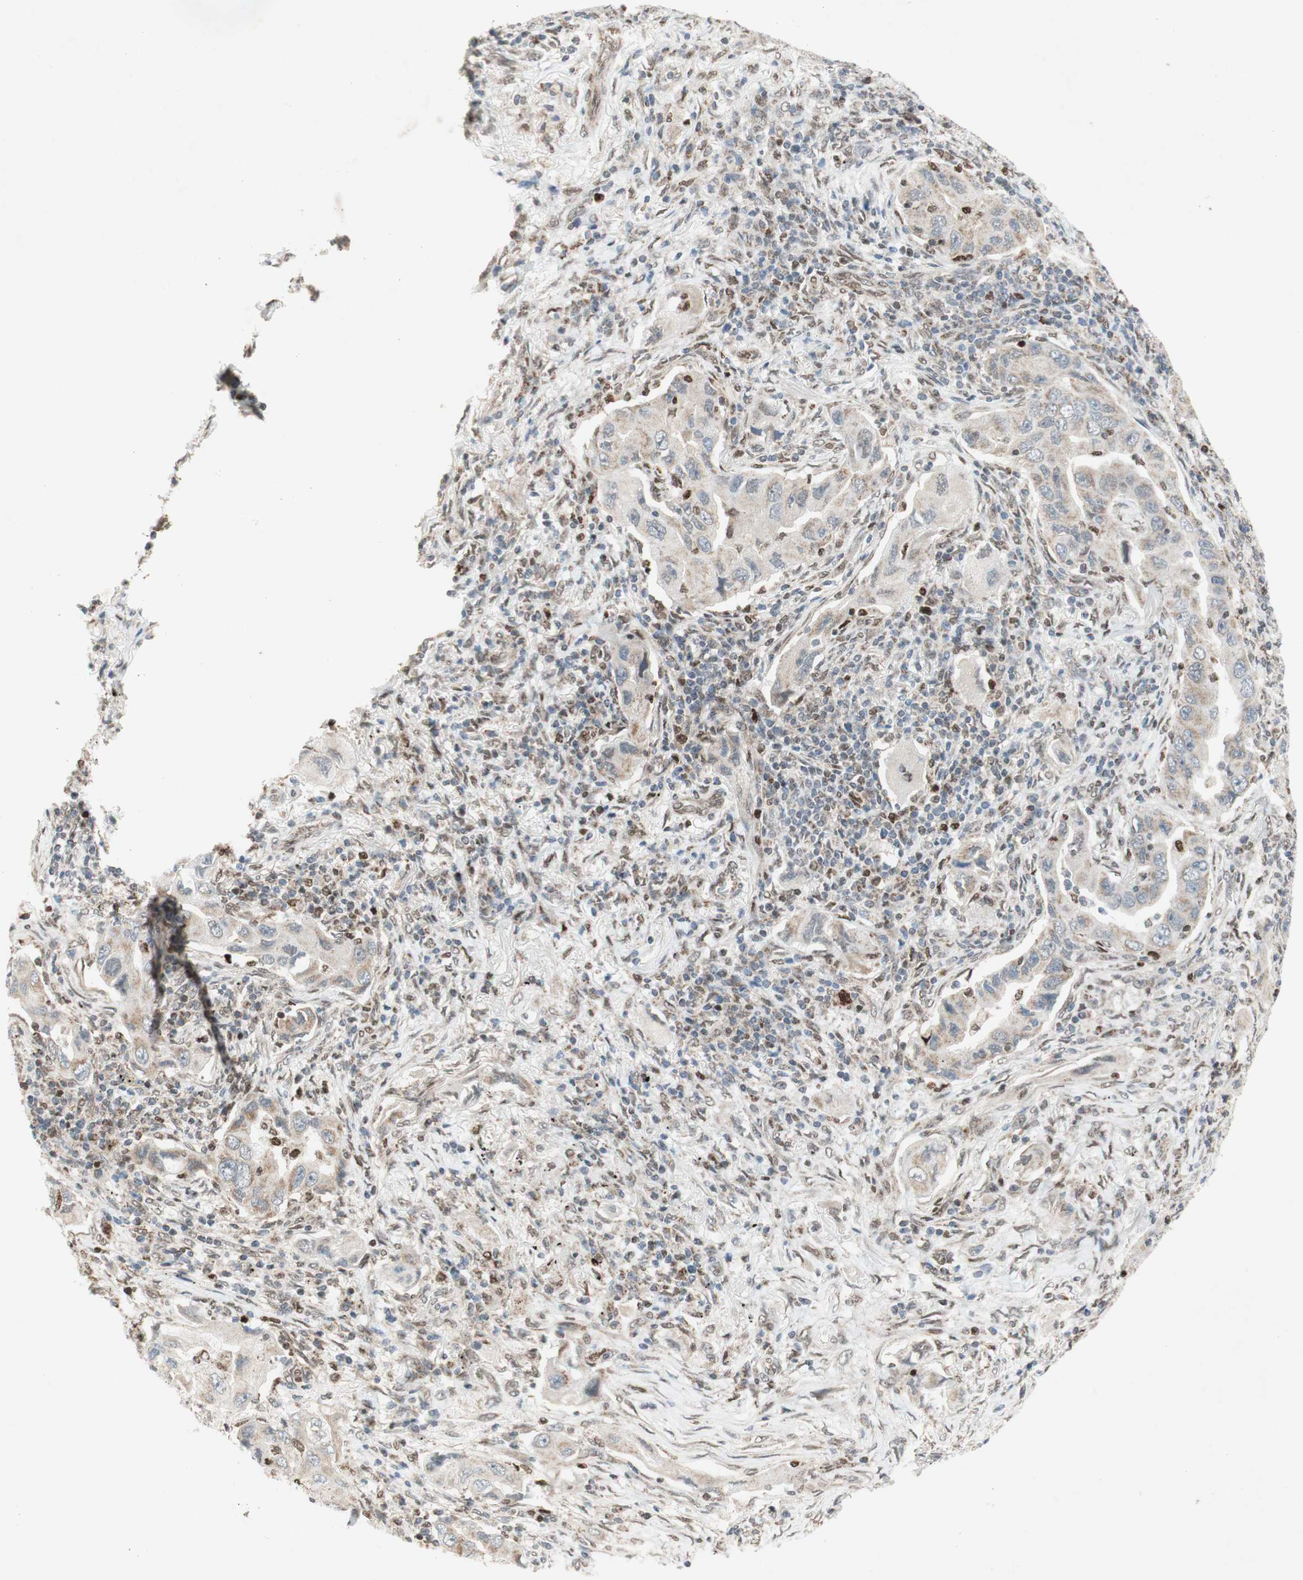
{"staining": {"intensity": "weak", "quantity": ">75%", "location": "cytoplasmic/membranous"}, "tissue": "lung cancer", "cell_type": "Tumor cells", "image_type": "cancer", "snomed": [{"axis": "morphology", "description": "Adenocarcinoma, NOS"}, {"axis": "topography", "description": "Lung"}], "caption": "Immunohistochemistry (IHC) of human adenocarcinoma (lung) reveals low levels of weak cytoplasmic/membranous positivity in approximately >75% of tumor cells.", "gene": "DNMT3A", "patient": {"sex": "female", "age": 65}}